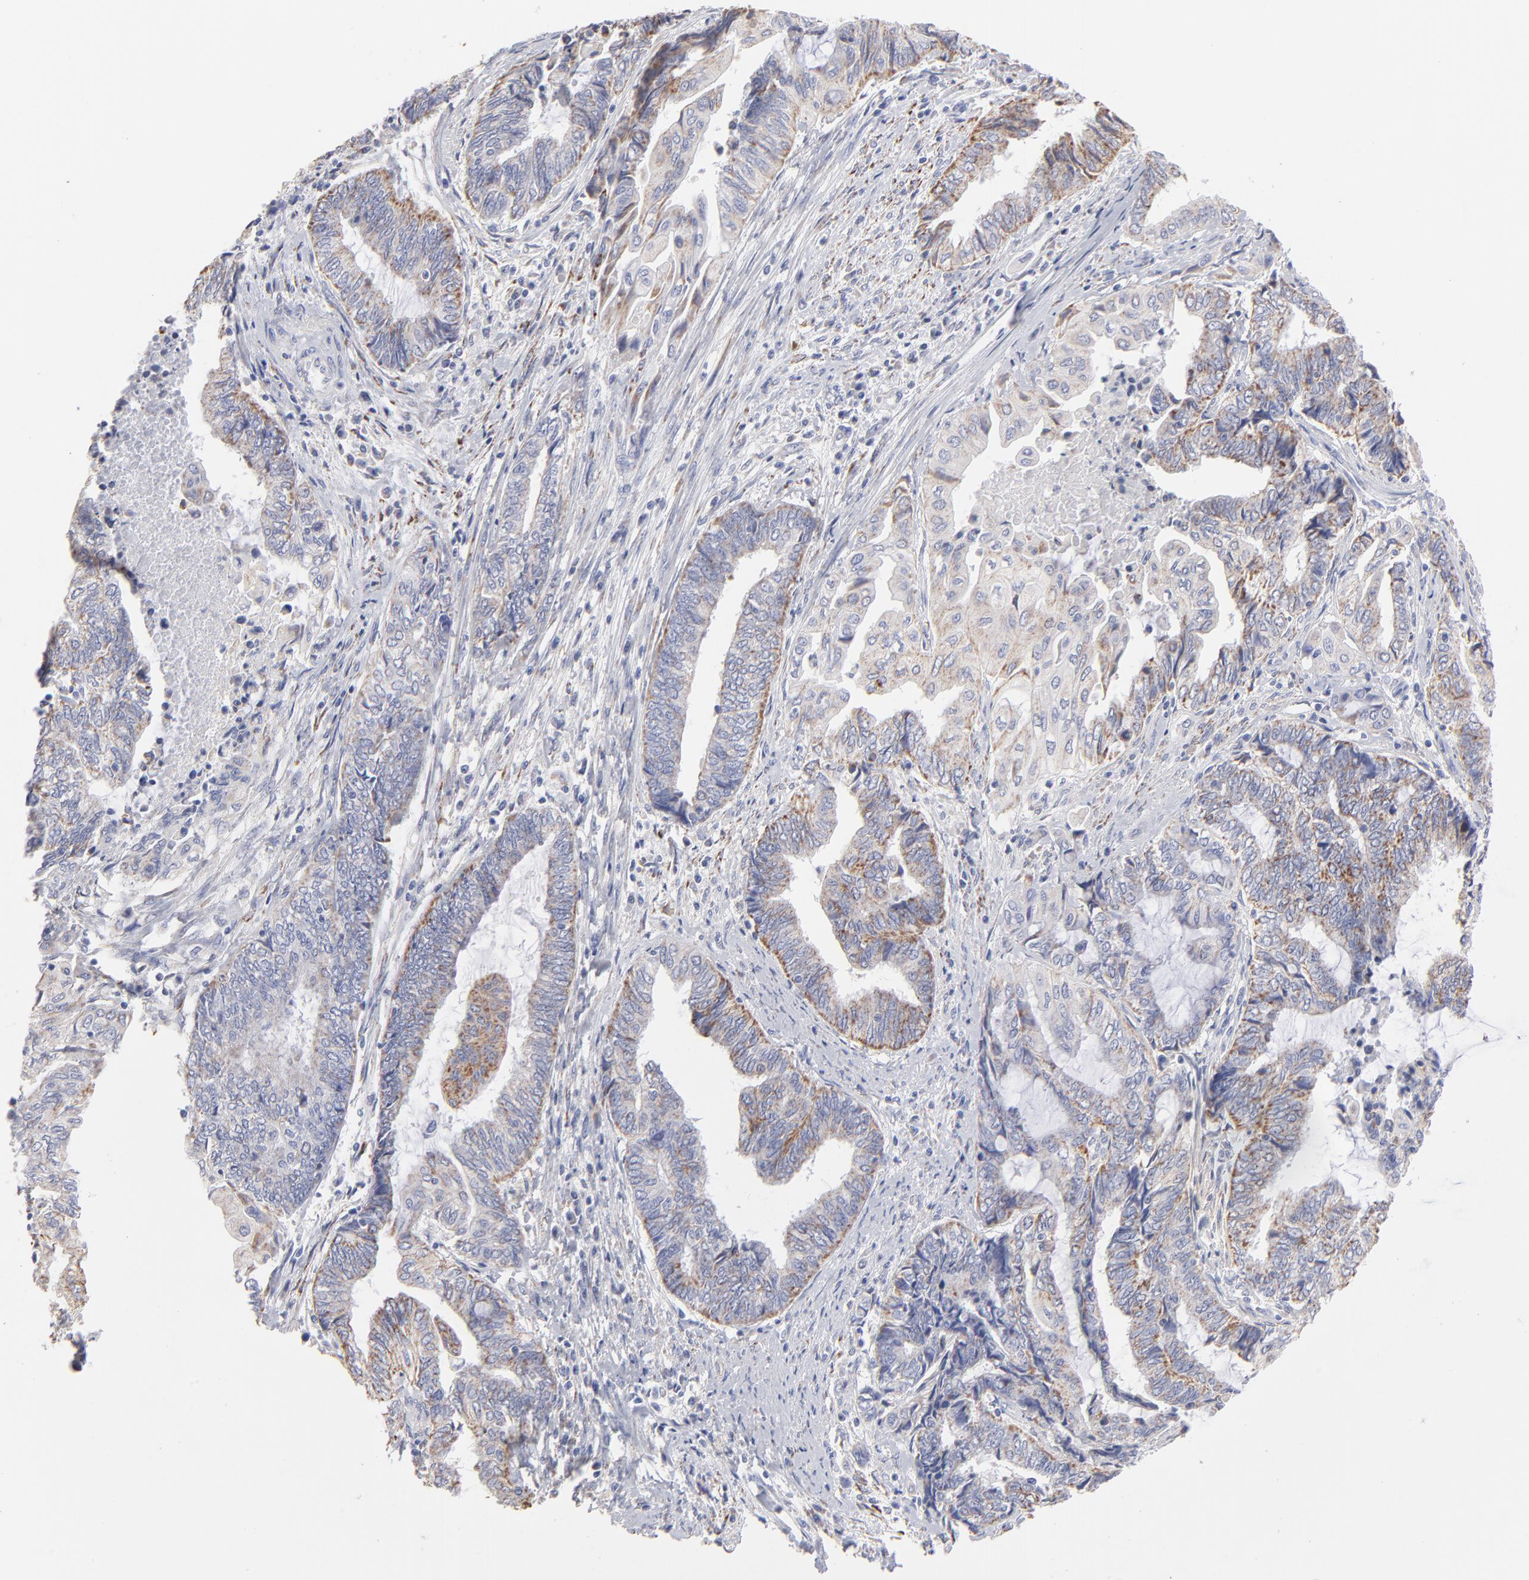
{"staining": {"intensity": "moderate", "quantity": ">75%", "location": "cytoplasmic/membranous"}, "tissue": "endometrial cancer", "cell_type": "Tumor cells", "image_type": "cancer", "snomed": [{"axis": "morphology", "description": "Adenocarcinoma, NOS"}, {"axis": "topography", "description": "Uterus"}, {"axis": "topography", "description": "Endometrium"}], "caption": "Moderate cytoplasmic/membranous positivity is seen in approximately >75% of tumor cells in endometrial adenocarcinoma. (Brightfield microscopy of DAB IHC at high magnification).", "gene": "TST", "patient": {"sex": "female", "age": 70}}